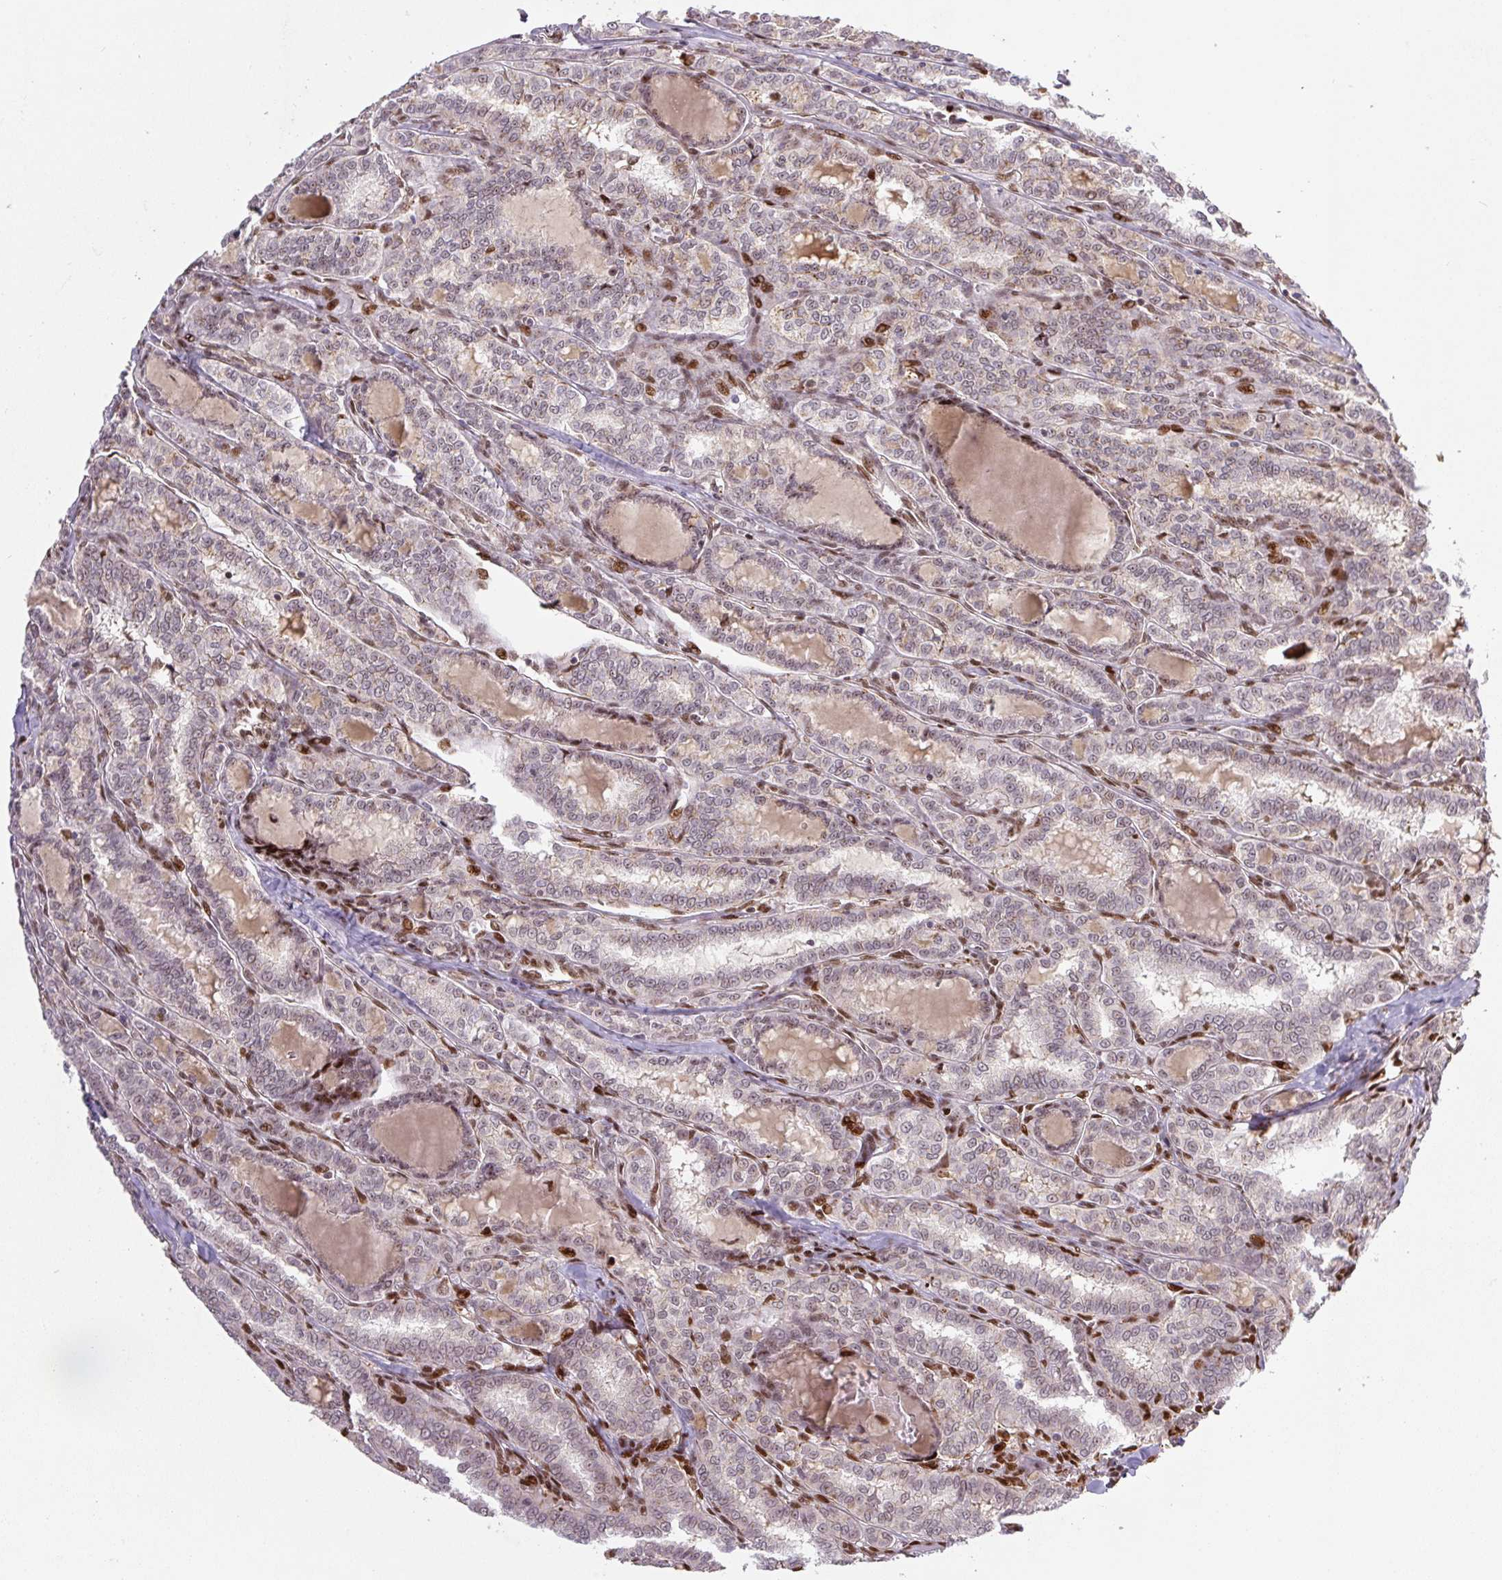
{"staining": {"intensity": "weak", "quantity": "25%-75%", "location": "cytoplasmic/membranous,nuclear"}, "tissue": "thyroid cancer", "cell_type": "Tumor cells", "image_type": "cancer", "snomed": [{"axis": "morphology", "description": "Papillary adenocarcinoma, NOS"}, {"axis": "topography", "description": "Thyroid gland"}], "caption": "IHC staining of thyroid papillary adenocarcinoma, which demonstrates low levels of weak cytoplasmic/membranous and nuclear expression in about 25%-75% of tumor cells indicating weak cytoplasmic/membranous and nuclear protein expression. The staining was performed using DAB (3,3'-diaminobenzidine) (brown) for protein detection and nuclei were counterstained in hematoxylin (blue).", "gene": "PYDC2", "patient": {"sex": "female", "age": 30}}